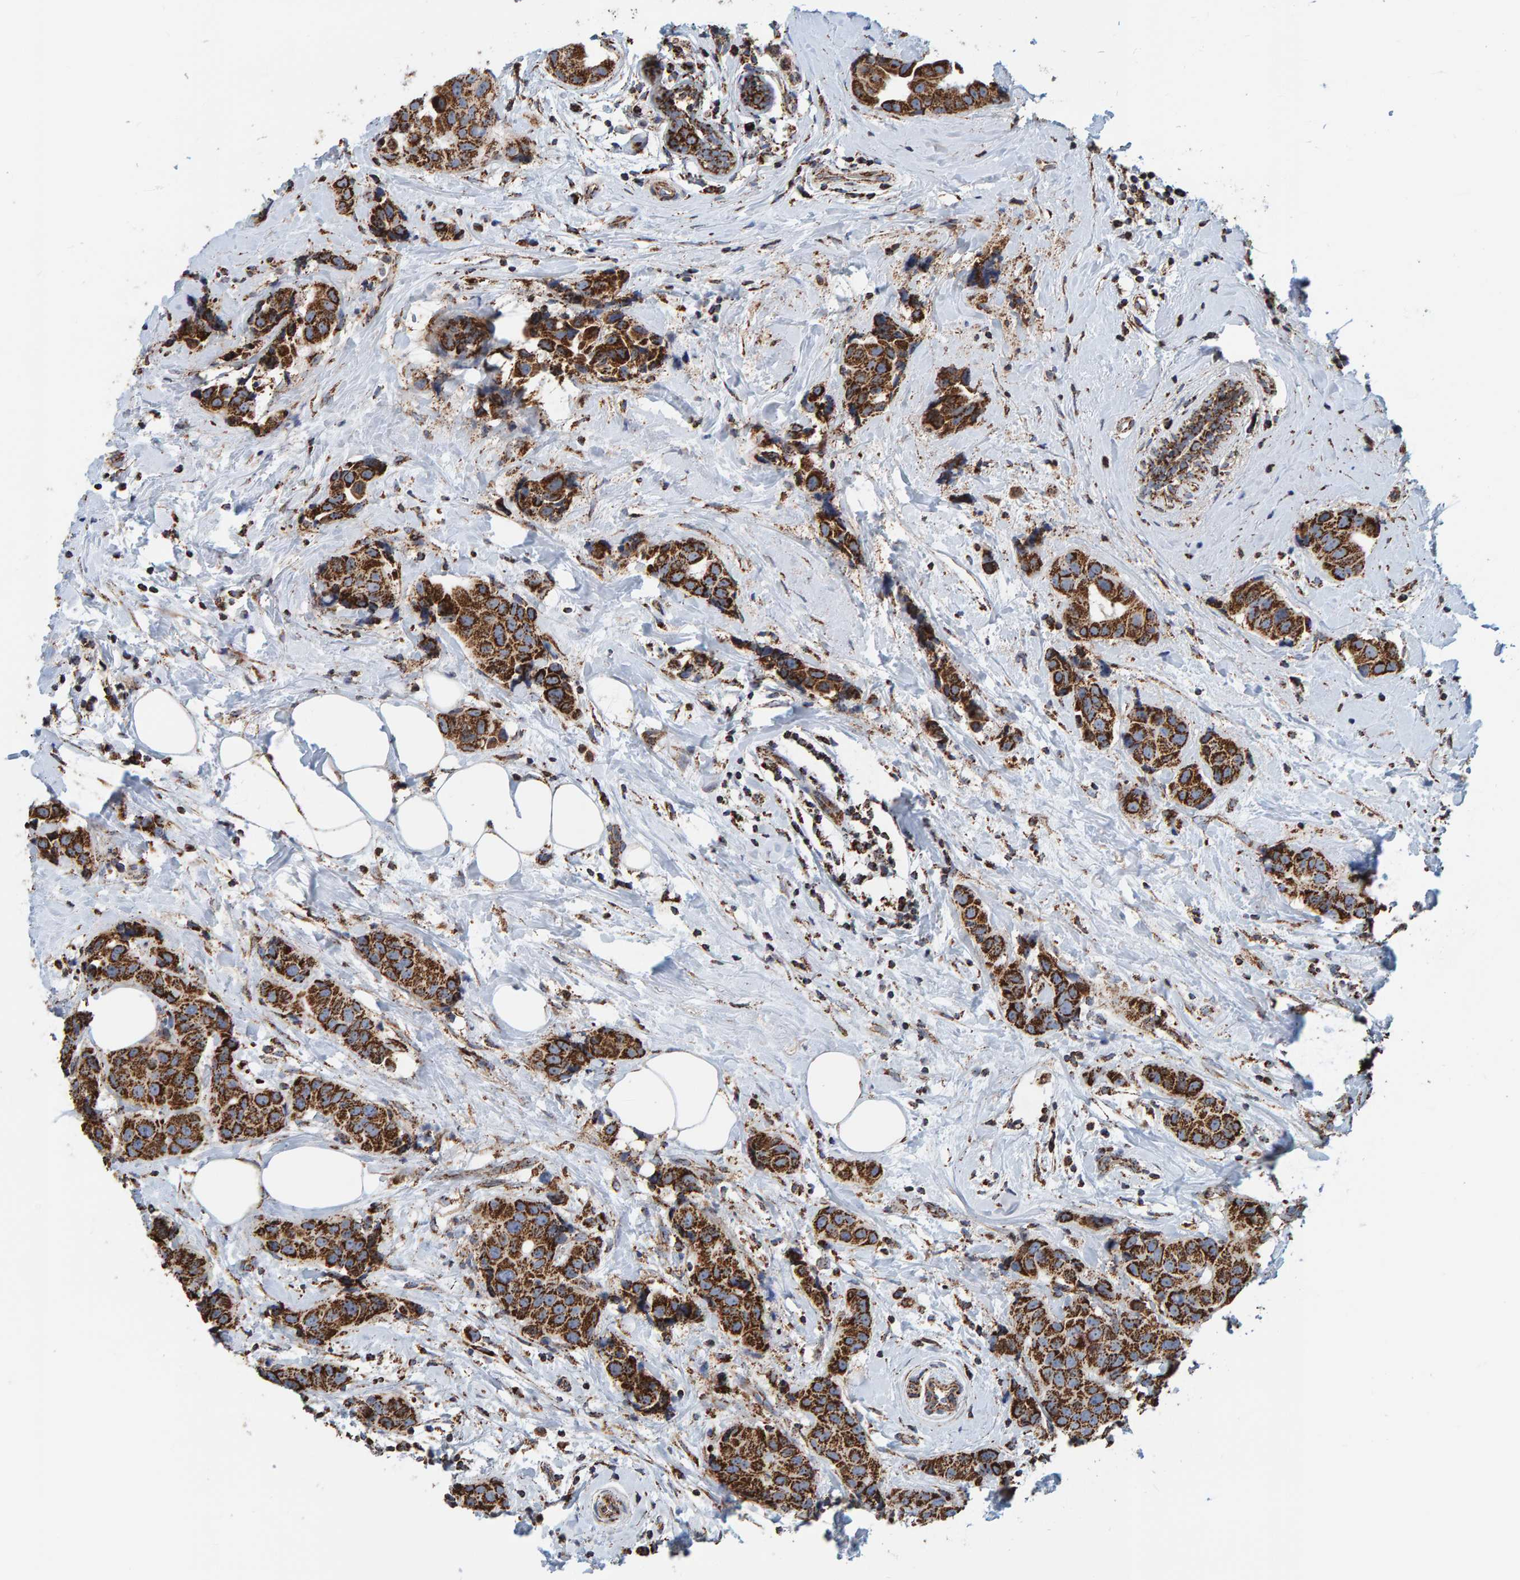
{"staining": {"intensity": "strong", "quantity": ">75%", "location": "cytoplasmic/membranous"}, "tissue": "breast cancer", "cell_type": "Tumor cells", "image_type": "cancer", "snomed": [{"axis": "morphology", "description": "Normal tissue, NOS"}, {"axis": "morphology", "description": "Duct carcinoma"}, {"axis": "topography", "description": "Breast"}], "caption": "A brown stain highlights strong cytoplasmic/membranous staining of a protein in human breast cancer tumor cells.", "gene": "MRPL45", "patient": {"sex": "female", "age": 39}}